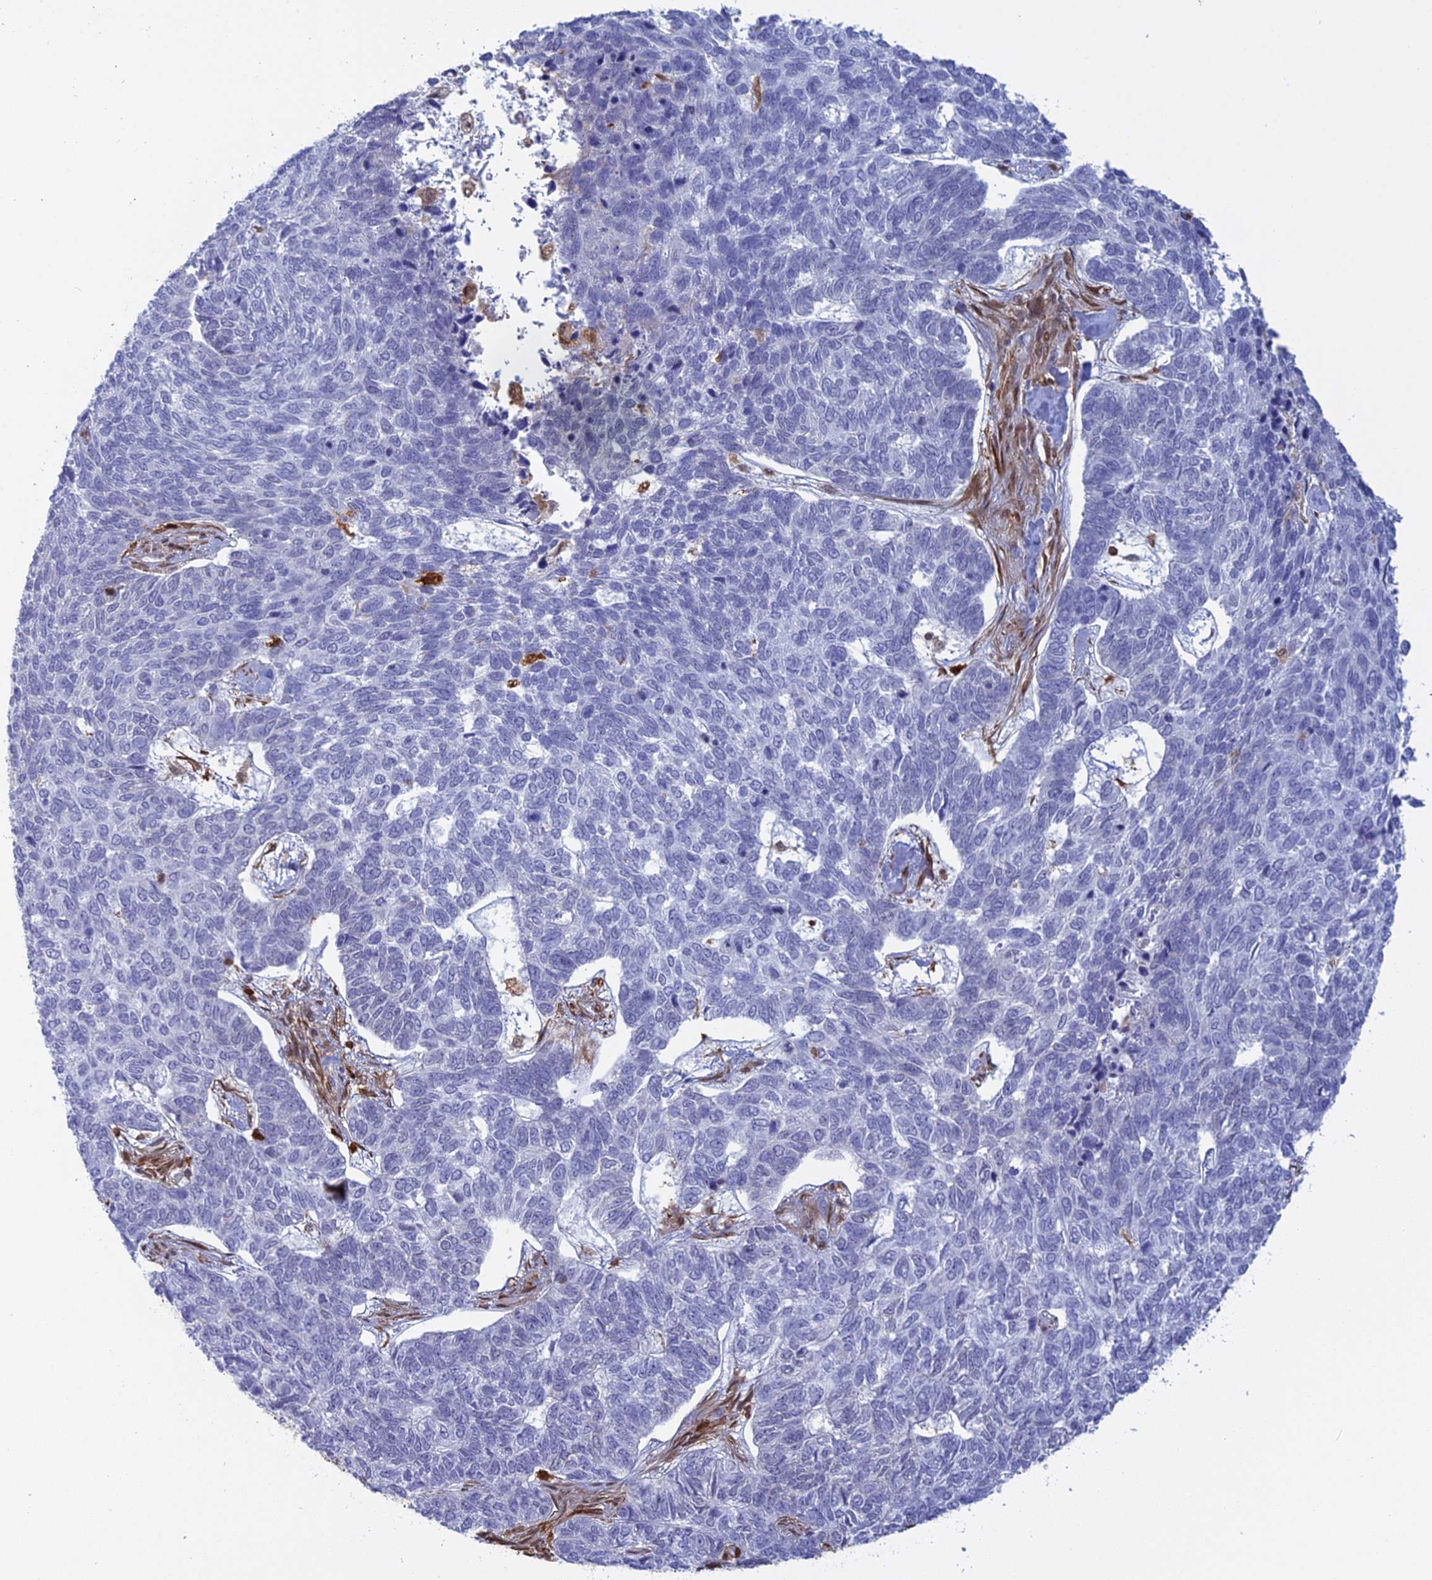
{"staining": {"intensity": "negative", "quantity": "none", "location": "none"}, "tissue": "skin cancer", "cell_type": "Tumor cells", "image_type": "cancer", "snomed": [{"axis": "morphology", "description": "Basal cell carcinoma"}, {"axis": "topography", "description": "Skin"}], "caption": "Micrograph shows no significant protein positivity in tumor cells of skin basal cell carcinoma.", "gene": "PGBD4", "patient": {"sex": "female", "age": 65}}